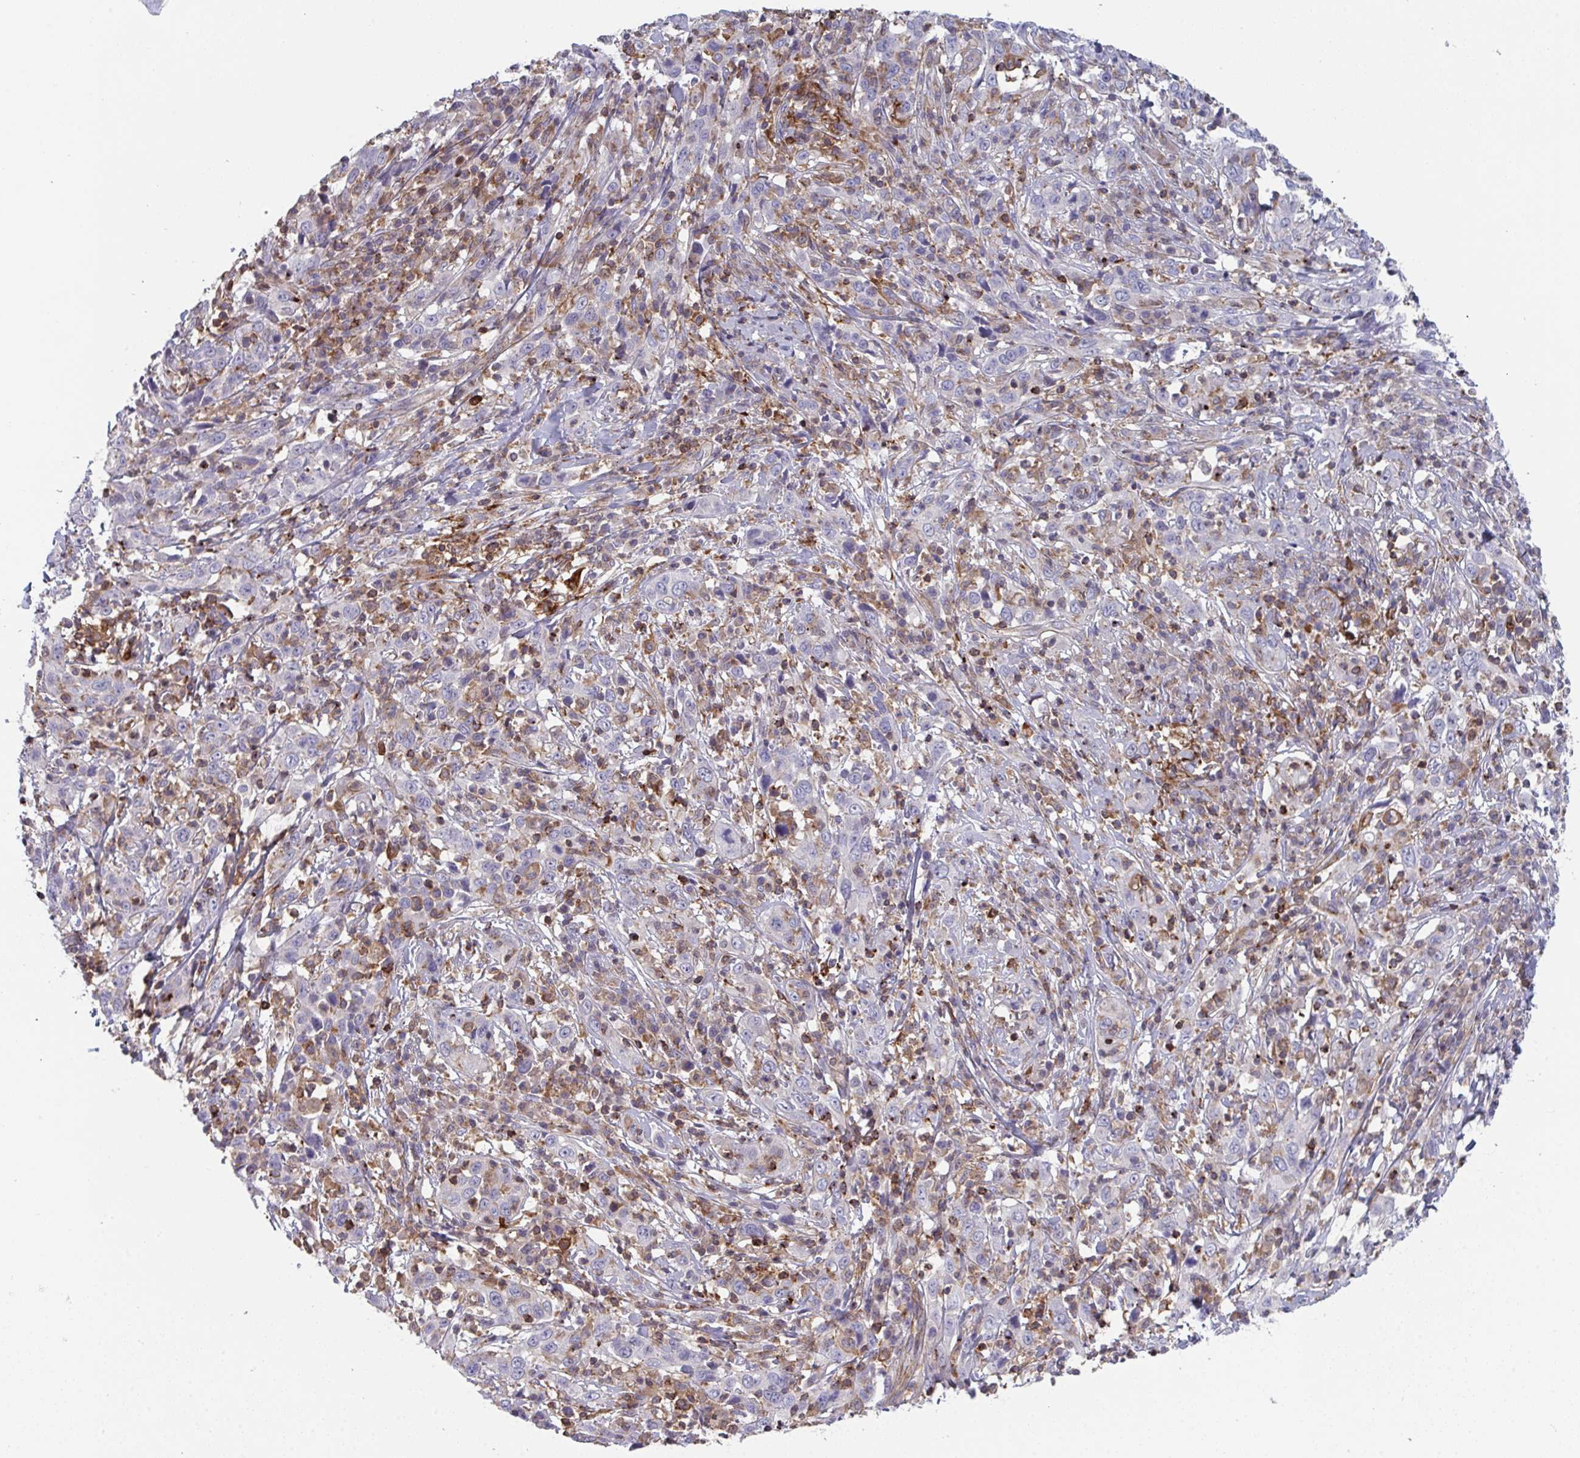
{"staining": {"intensity": "negative", "quantity": "none", "location": "none"}, "tissue": "cervical cancer", "cell_type": "Tumor cells", "image_type": "cancer", "snomed": [{"axis": "morphology", "description": "Squamous cell carcinoma, NOS"}, {"axis": "topography", "description": "Cervix"}], "caption": "High magnification brightfield microscopy of cervical squamous cell carcinoma stained with DAB (3,3'-diaminobenzidine) (brown) and counterstained with hematoxylin (blue): tumor cells show no significant expression. Nuclei are stained in blue.", "gene": "DISP2", "patient": {"sex": "female", "age": 46}}